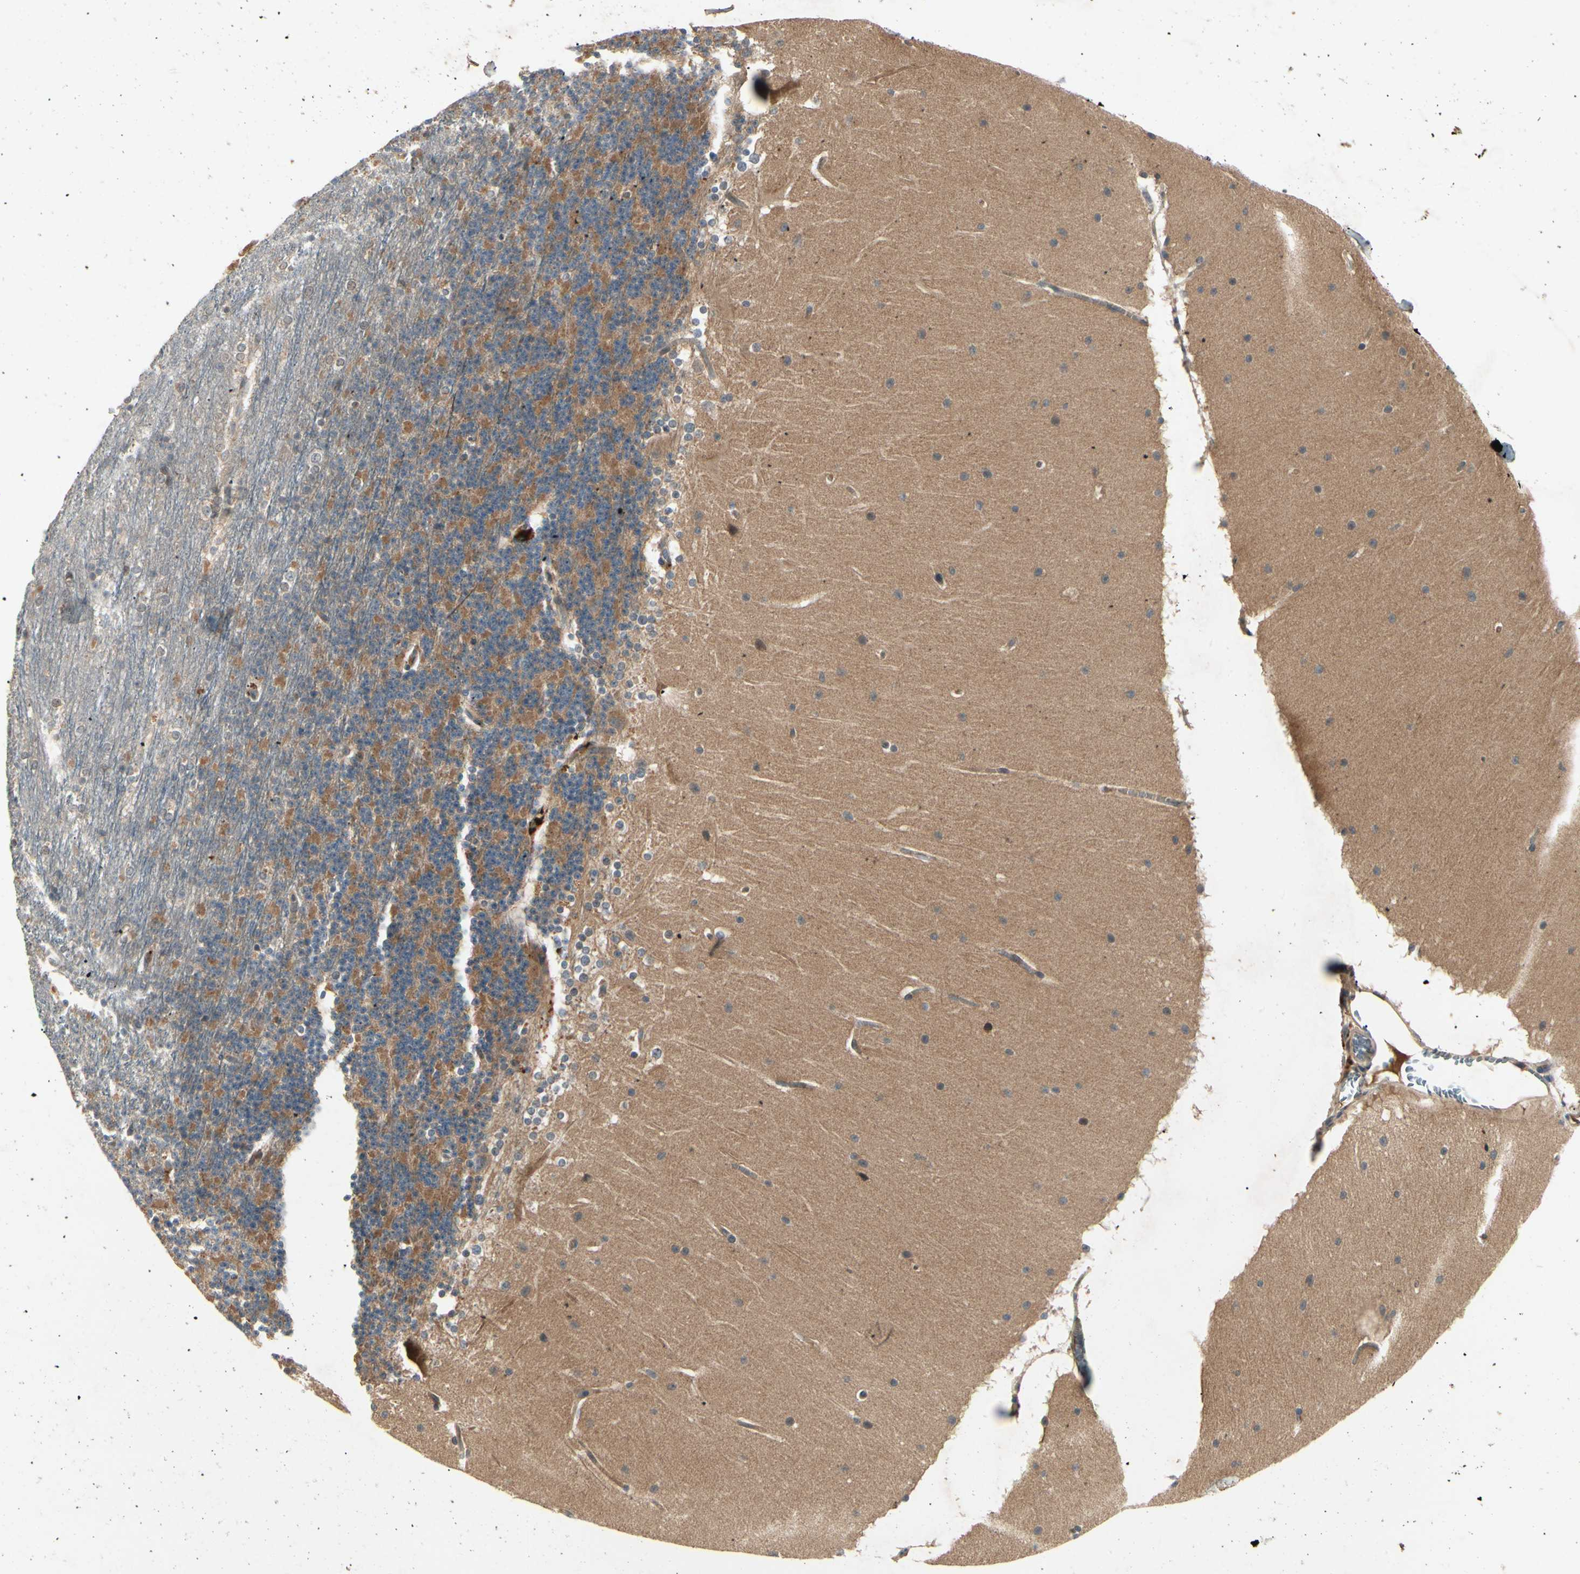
{"staining": {"intensity": "moderate", "quantity": "25%-75%", "location": "cytoplasmic/membranous"}, "tissue": "cerebellum", "cell_type": "Cells in granular layer", "image_type": "normal", "snomed": [{"axis": "morphology", "description": "Normal tissue, NOS"}, {"axis": "topography", "description": "Cerebellum"}], "caption": "An image of human cerebellum stained for a protein exhibits moderate cytoplasmic/membranous brown staining in cells in granular layer.", "gene": "RNF14", "patient": {"sex": "female", "age": 19}}